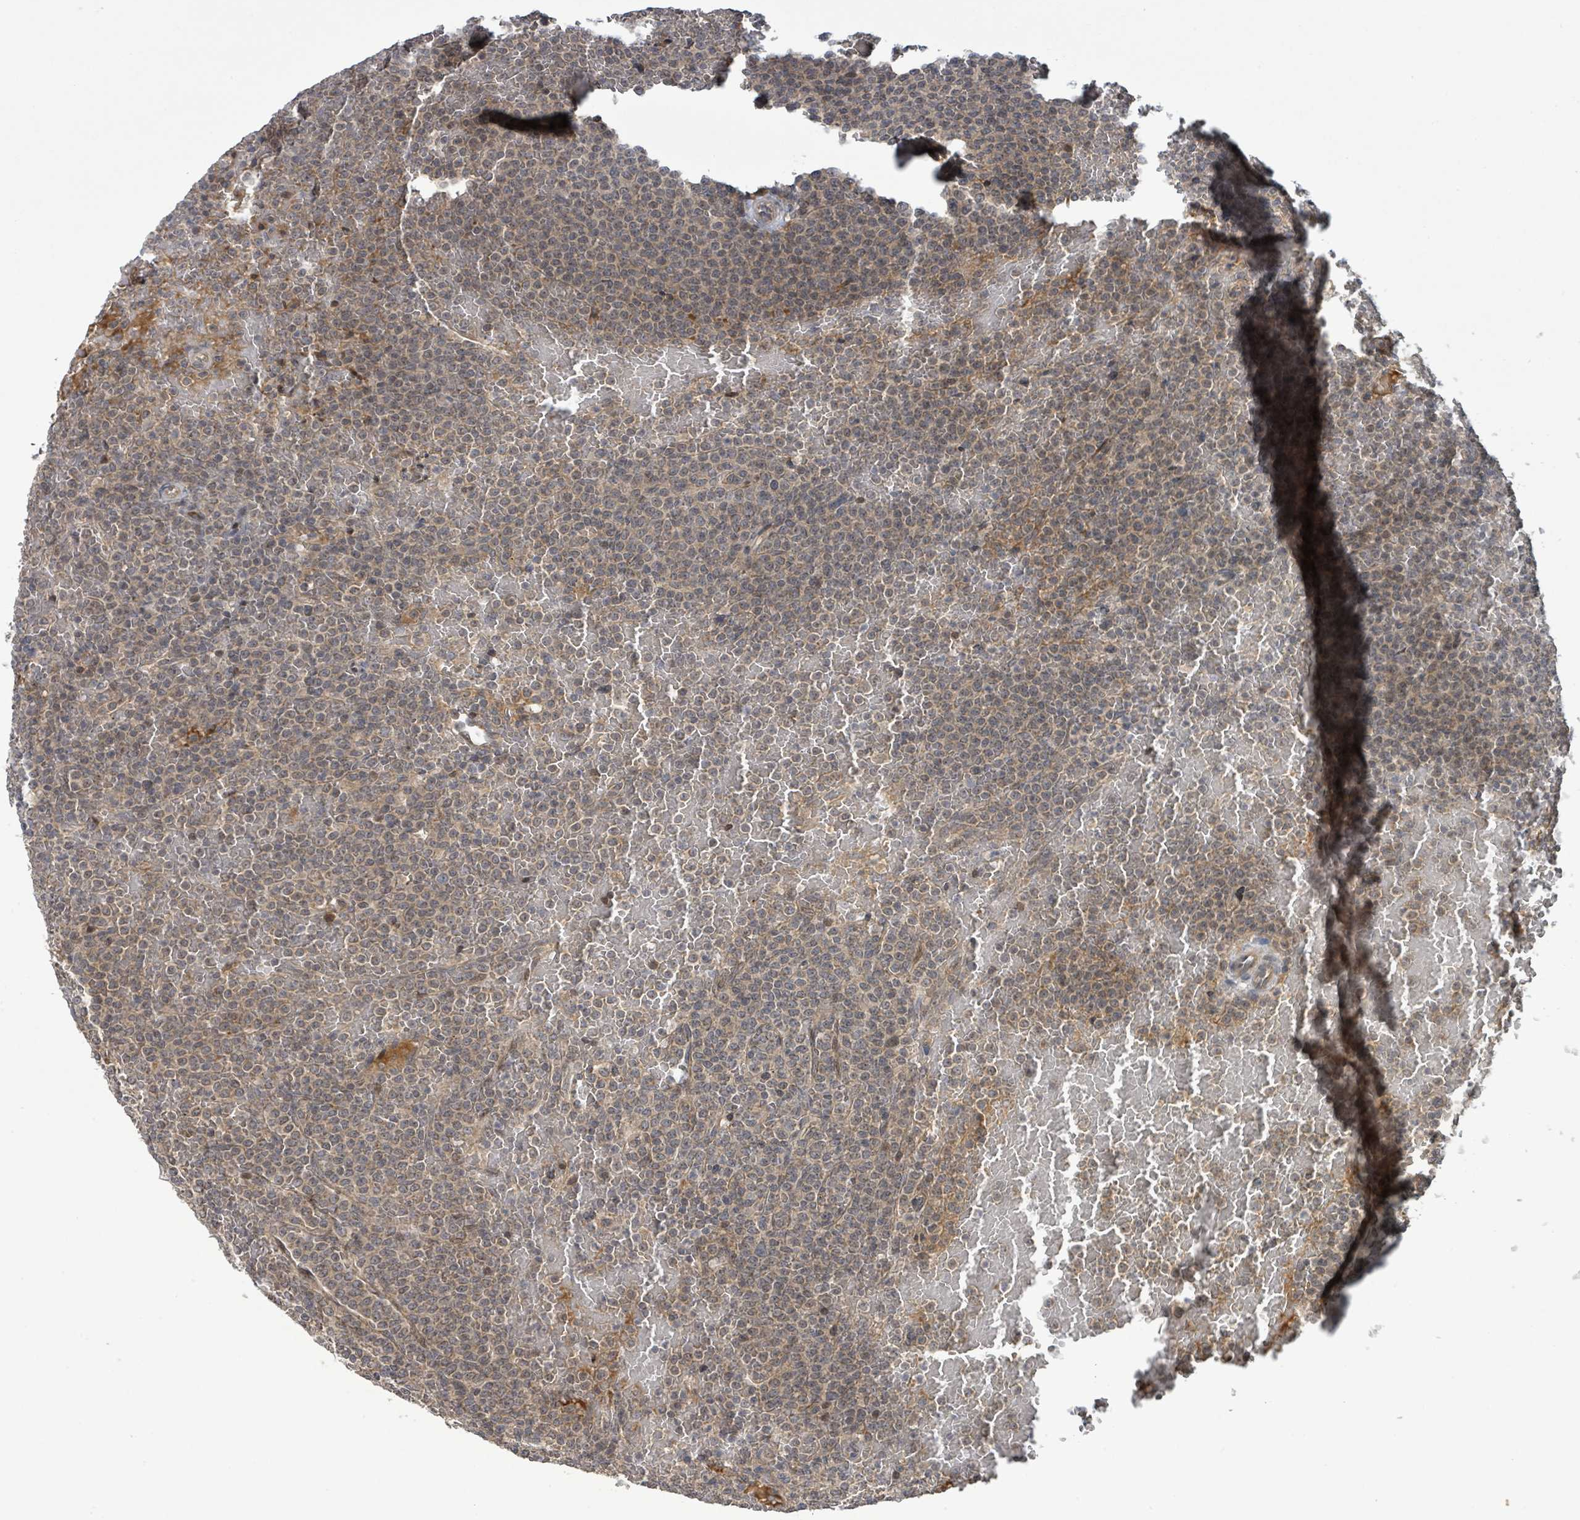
{"staining": {"intensity": "weak", "quantity": "25%-75%", "location": "cytoplasmic/membranous"}, "tissue": "lymphoma", "cell_type": "Tumor cells", "image_type": "cancer", "snomed": [{"axis": "morphology", "description": "Malignant lymphoma, non-Hodgkin's type, Low grade"}, {"axis": "topography", "description": "Spleen"}], "caption": "IHC of human low-grade malignant lymphoma, non-Hodgkin's type reveals low levels of weak cytoplasmic/membranous expression in about 25%-75% of tumor cells.", "gene": "ITGA11", "patient": {"sex": "male", "age": 60}}